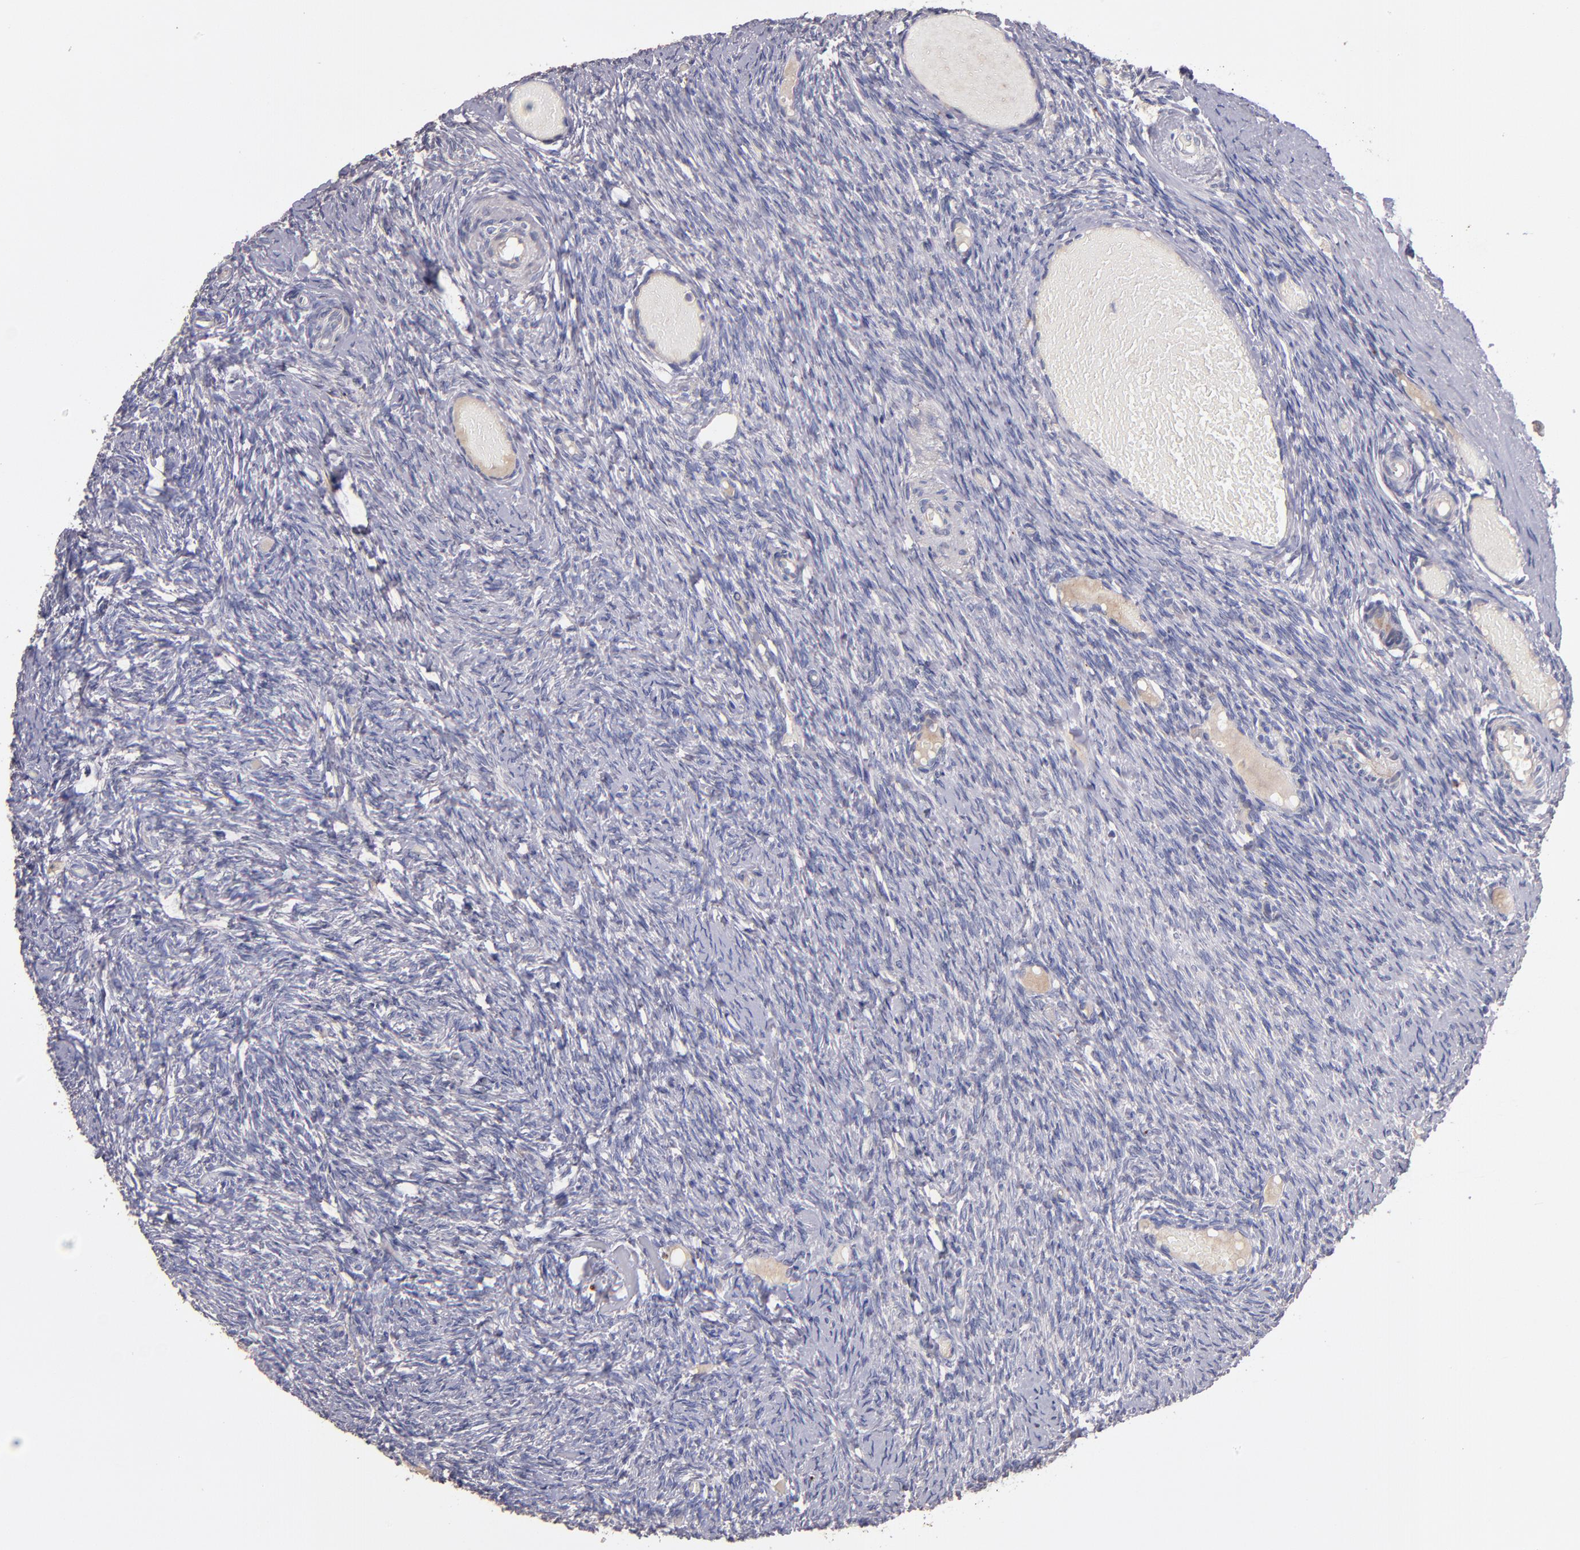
{"staining": {"intensity": "weak", "quantity": ">75%", "location": "cytoplasmic/membranous"}, "tissue": "ovary", "cell_type": "Follicle cells", "image_type": "normal", "snomed": [{"axis": "morphology", "description": "Normal tissue, NOS"}, {"axis": "topography", "description": "Ovary"}], "caption": "Immunohistochemical staining of unremarkable human ovary shows weak cytoplasmic/membranous protein positivity in about >75% of follicle cells. The staining was performed using DAB (3,3'-diaminobenzidine), with brown indicating positive protein expression. Nuclei are stained blue with hematoxylin.", "gene": "MAGEE1", "patient": {"sex": "female", "age": 60}}